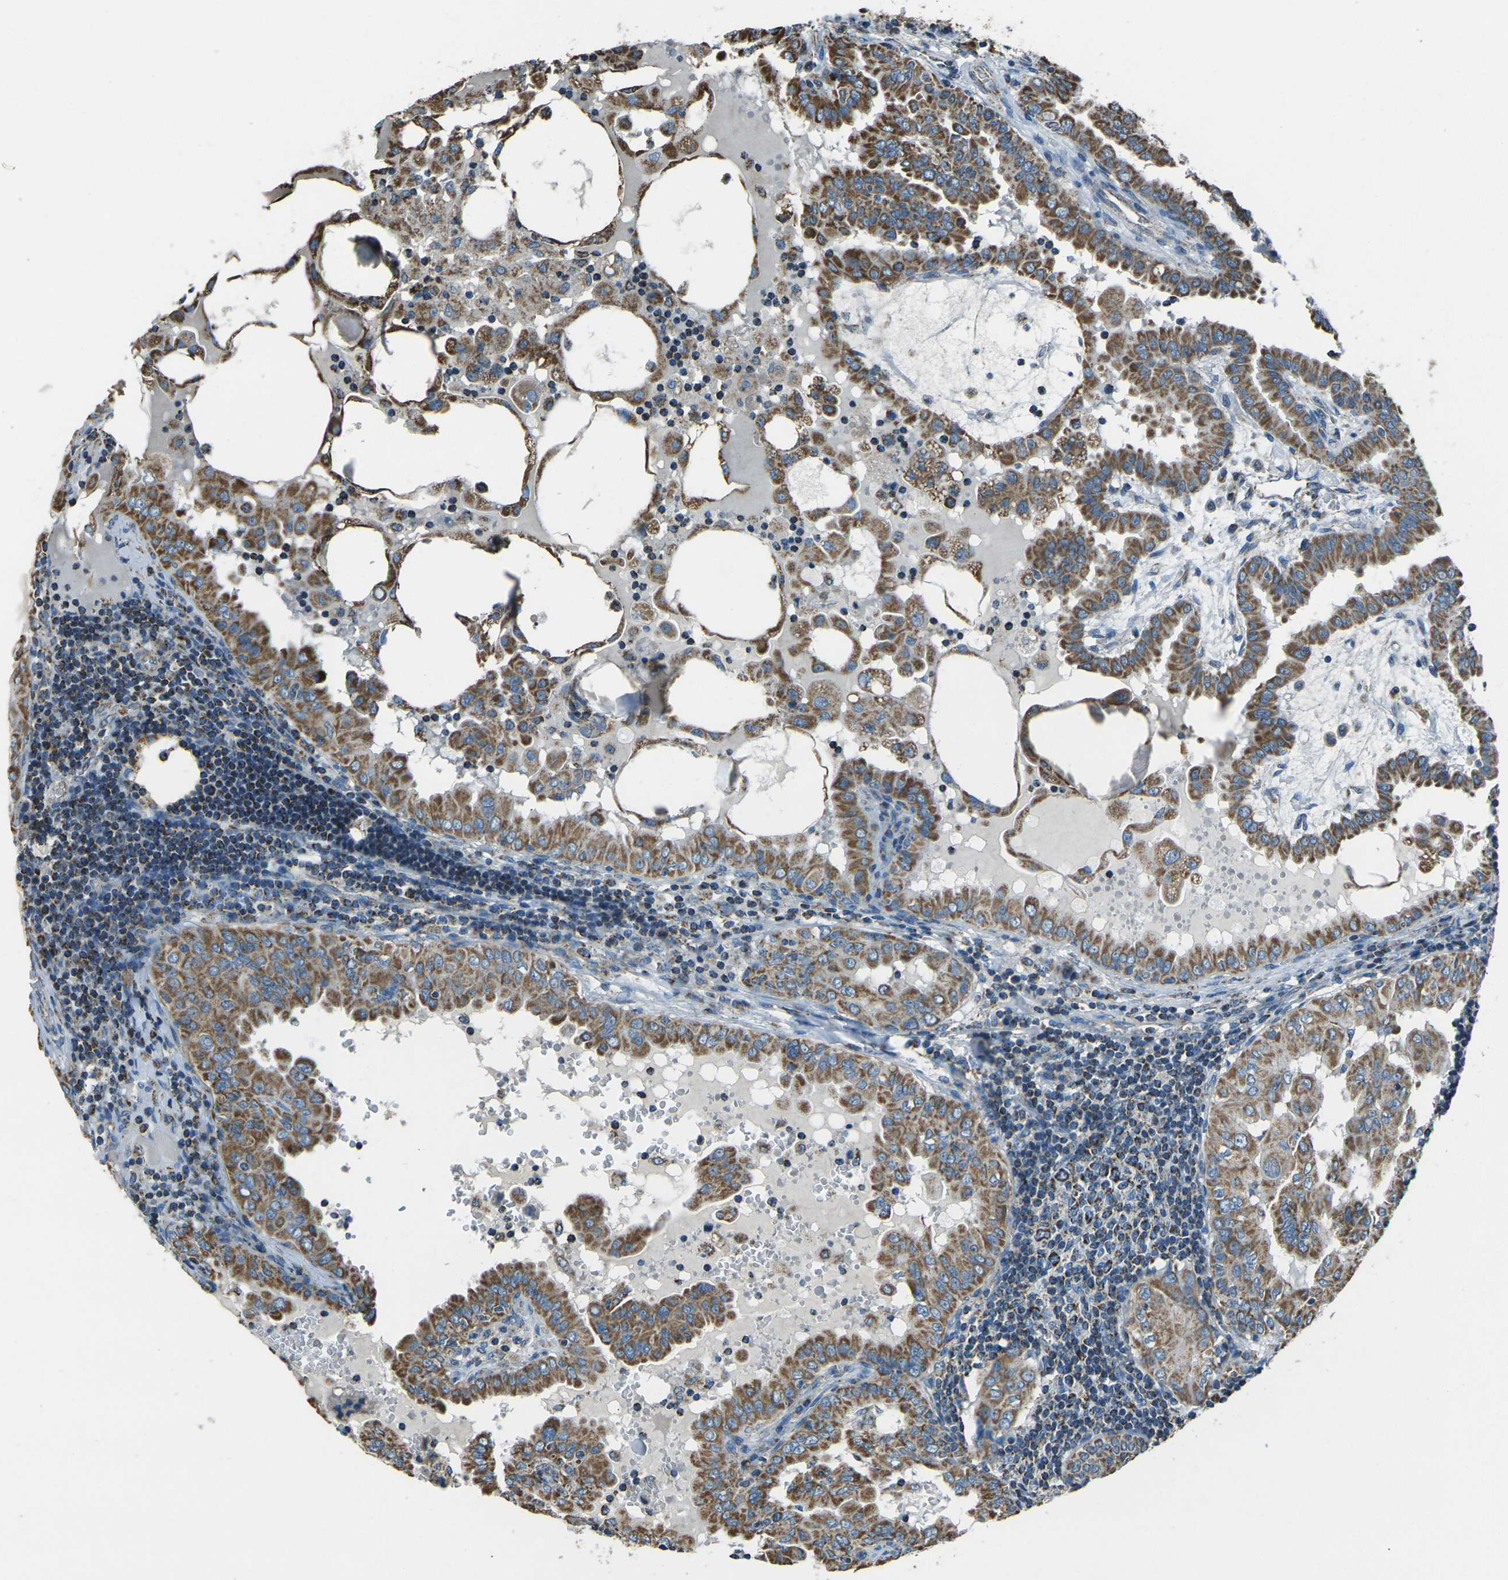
{"staining": {"intensity": "moderate", "quantity": ">75%", "location": "cytoplasmic/membranous"}, "tissue": "thyroid cancer", "cell_type": "Tumor cells", "image_type": "cancer", "snomed": [{"axis": "morphology", "description": "Papillary adenocarcinoma, NOS"}, {"axis": "topography", "description": "Thyroid gland"}], "caption": "DAB immunohistochemical staining of human thyroid papillary adenocarcinoma shows moderate cytoplasmic/membranous protein staining in about >75% of tumor cells.", "gene": "IRF3", "patient": {"sex": "male", "age": 33}}